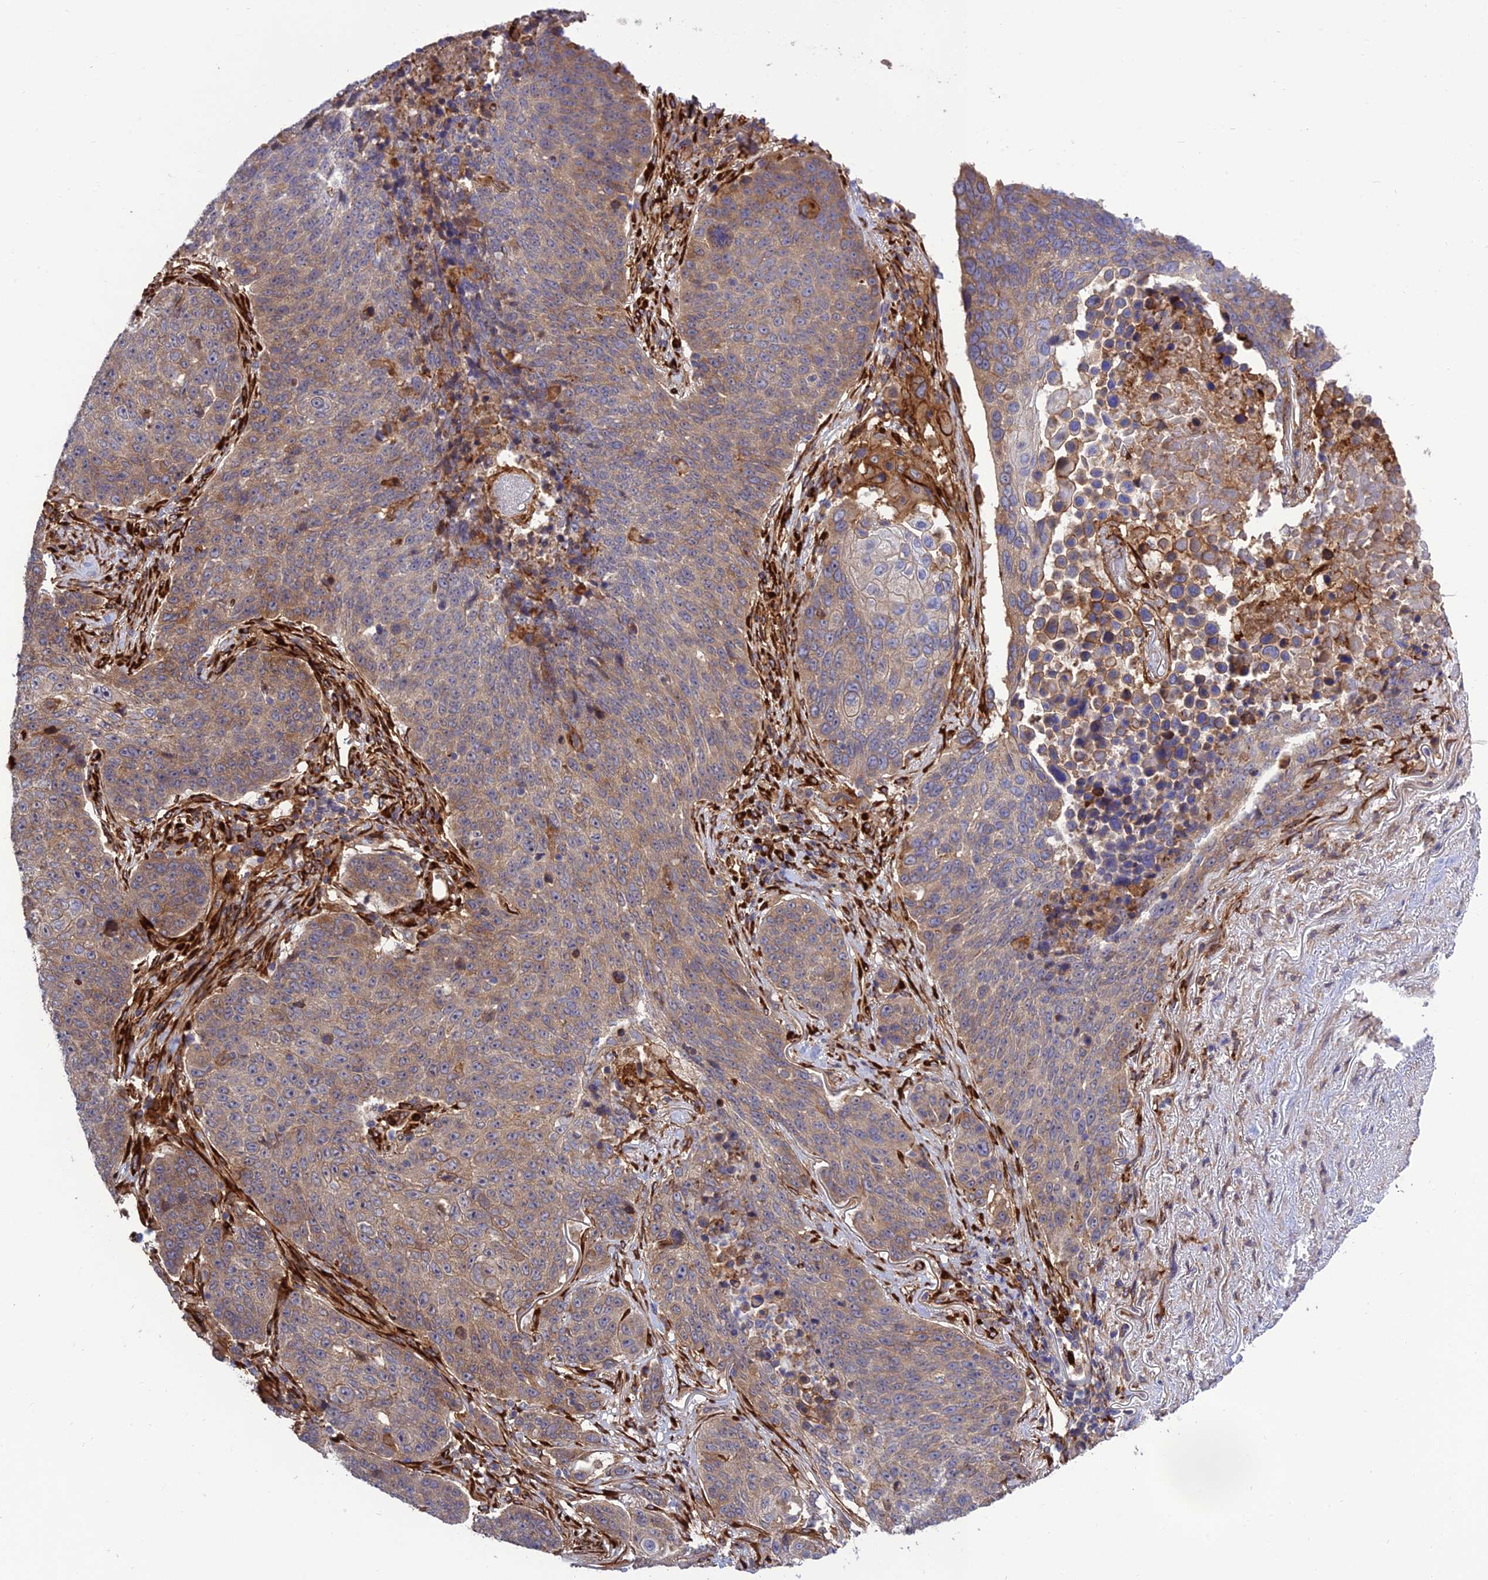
{"staining": {"intensity": "weak", "quantity": ">75%", "location": "cytoplasmic/membranous"}, "tissue": "lung cancer", "cell_type": "Tumor cells", "image_type": "cancer", "snomed": [{"axis": "morphology", "description": "Normal tissue, NOS"}, {"axis": "morphology", "description": "Squamous cell carcinoma, NOS"}, {"axis": "topography", "description": "Lymph node"}, {"axis": "topography", "description": "Lung"}], "caption": "Human squamous cell carcinoma (lung) stained for a protein (brown) displays weak cytoplasmic/membranous positive staining in approximately >75% of tumor cells.", "gene": "CRTAP", "patient": {"sex": "male", "age": 66}}